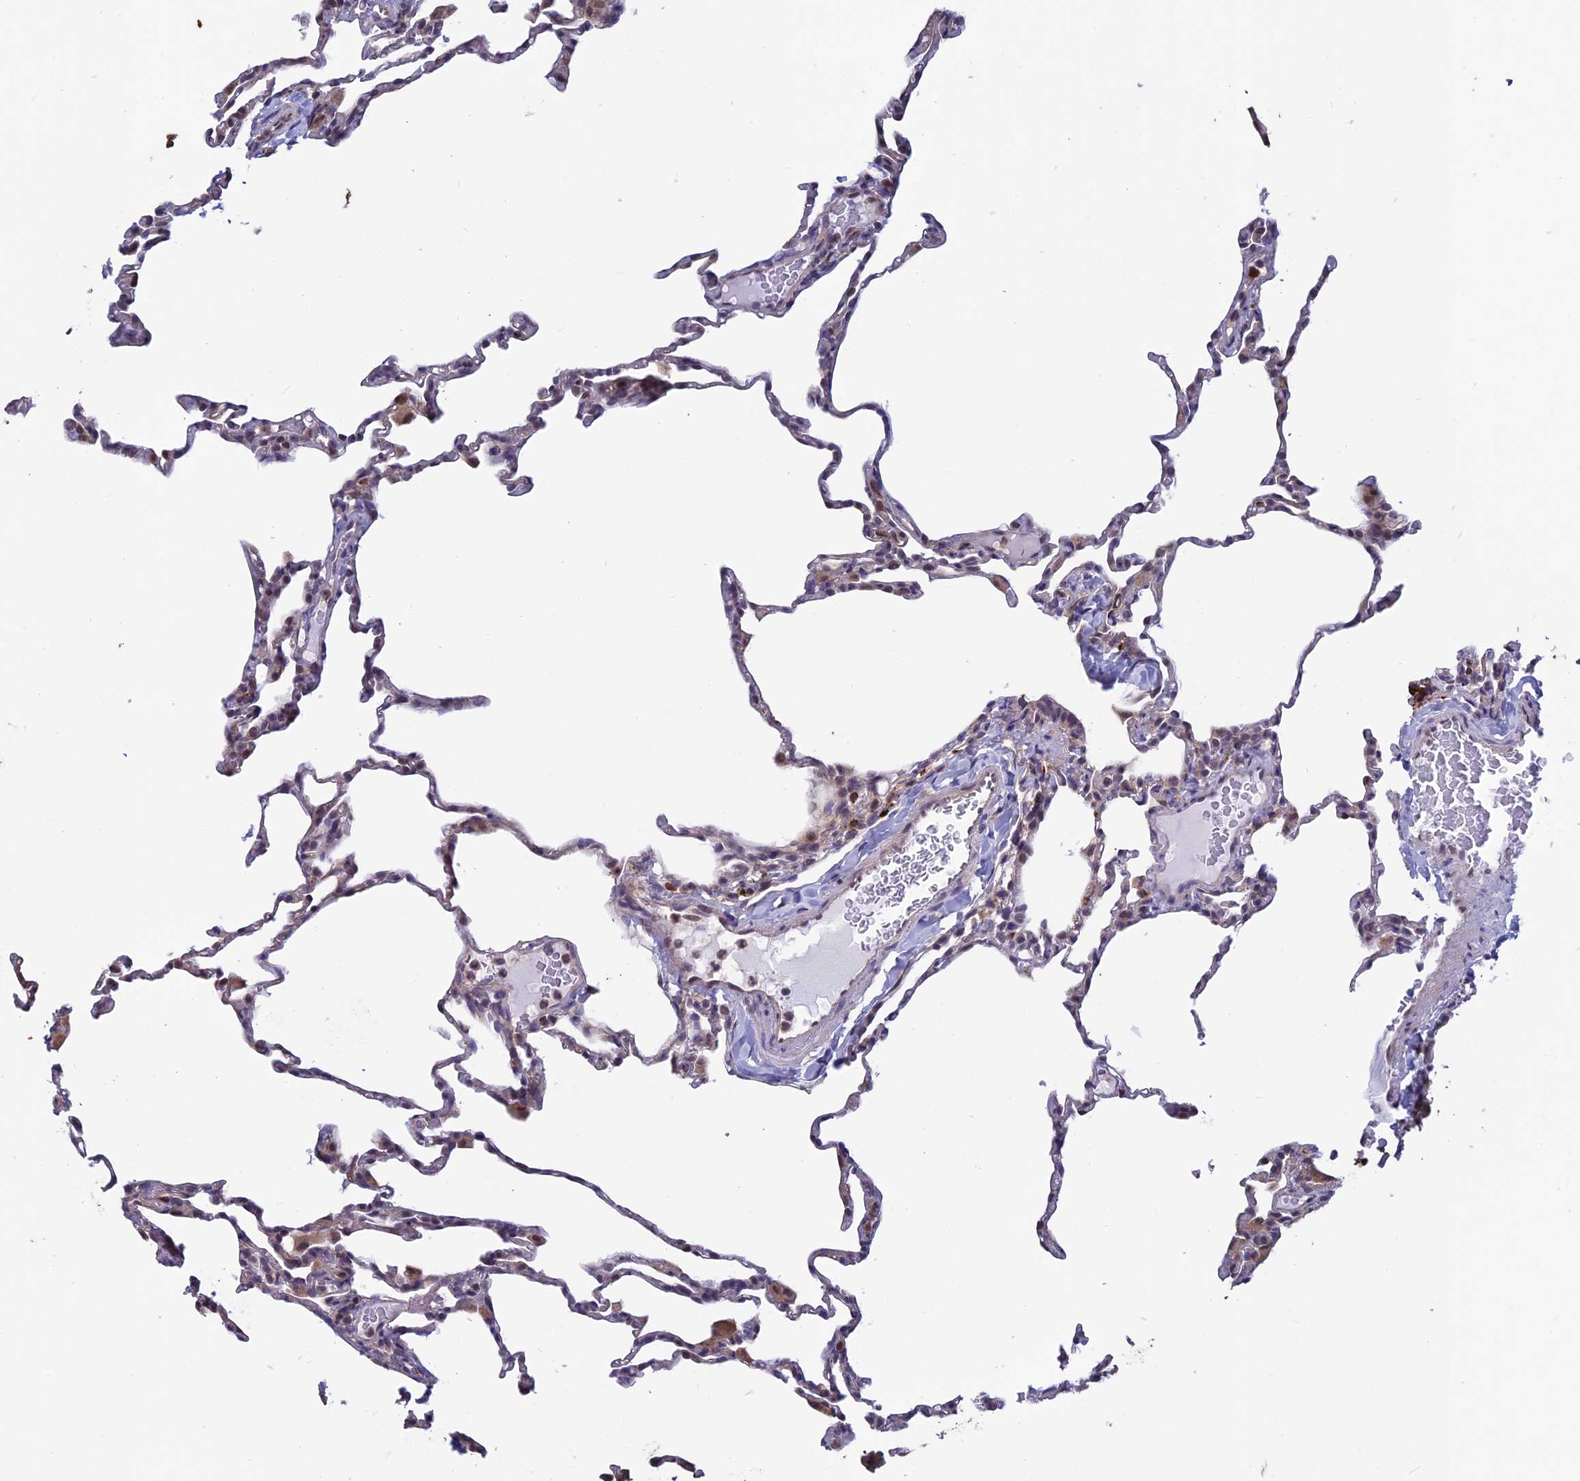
{"staining": {"intensity": "moderate", "quantity": "<25%", "location": "cytoplasmic/membranous"}, "tissue": "lung", "cell_type": "Alveolar cells", "image_type": "normal", "snomed": [{"axis": "morphology", "description": "Normal tissue, NOS"}, {"axis": "topography", "description": "Lung"}], "caption": "DAB immunohistochemical staining of normal human lung exhibits moderate cytoplasmic/membranous protein staining in about <25% of alveolar cells.", "gene": "MAST2", "patient": {"sex": "male", "age": 20}}